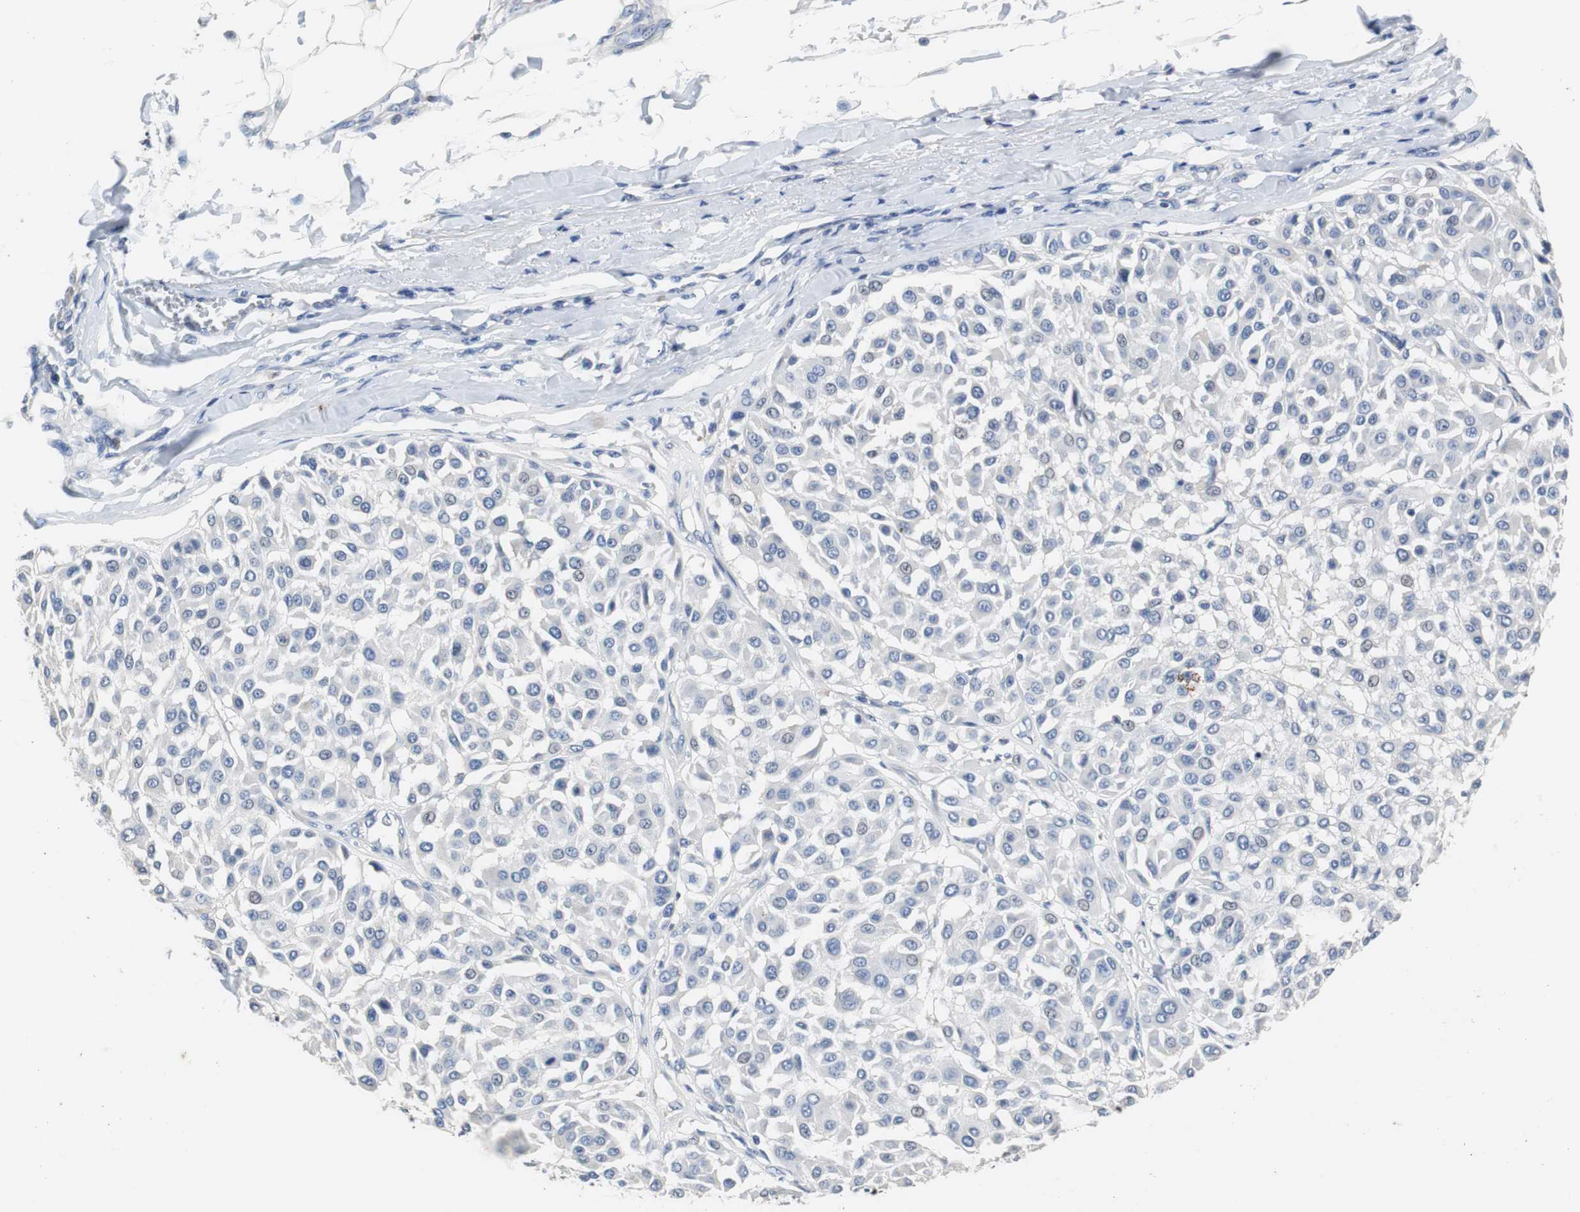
{"staining": {"intensity": "negative", "quantity": "none", "location": "none"}, "tissue": "melanoma", "cell_type": "Tumor cells", "image_type": "cancer", "snomed": [{"axis": "morphology", "description": "Malignant melanoma, Metastatic site"}, {"axis": "topography", "description": "Soft tissue"}], "caption": "The IHC histopathology image has no significant expression in tumor cells of melanoma tissue.", "gene": "PCK1", "patient": {"sex": "male", "age": 41}}